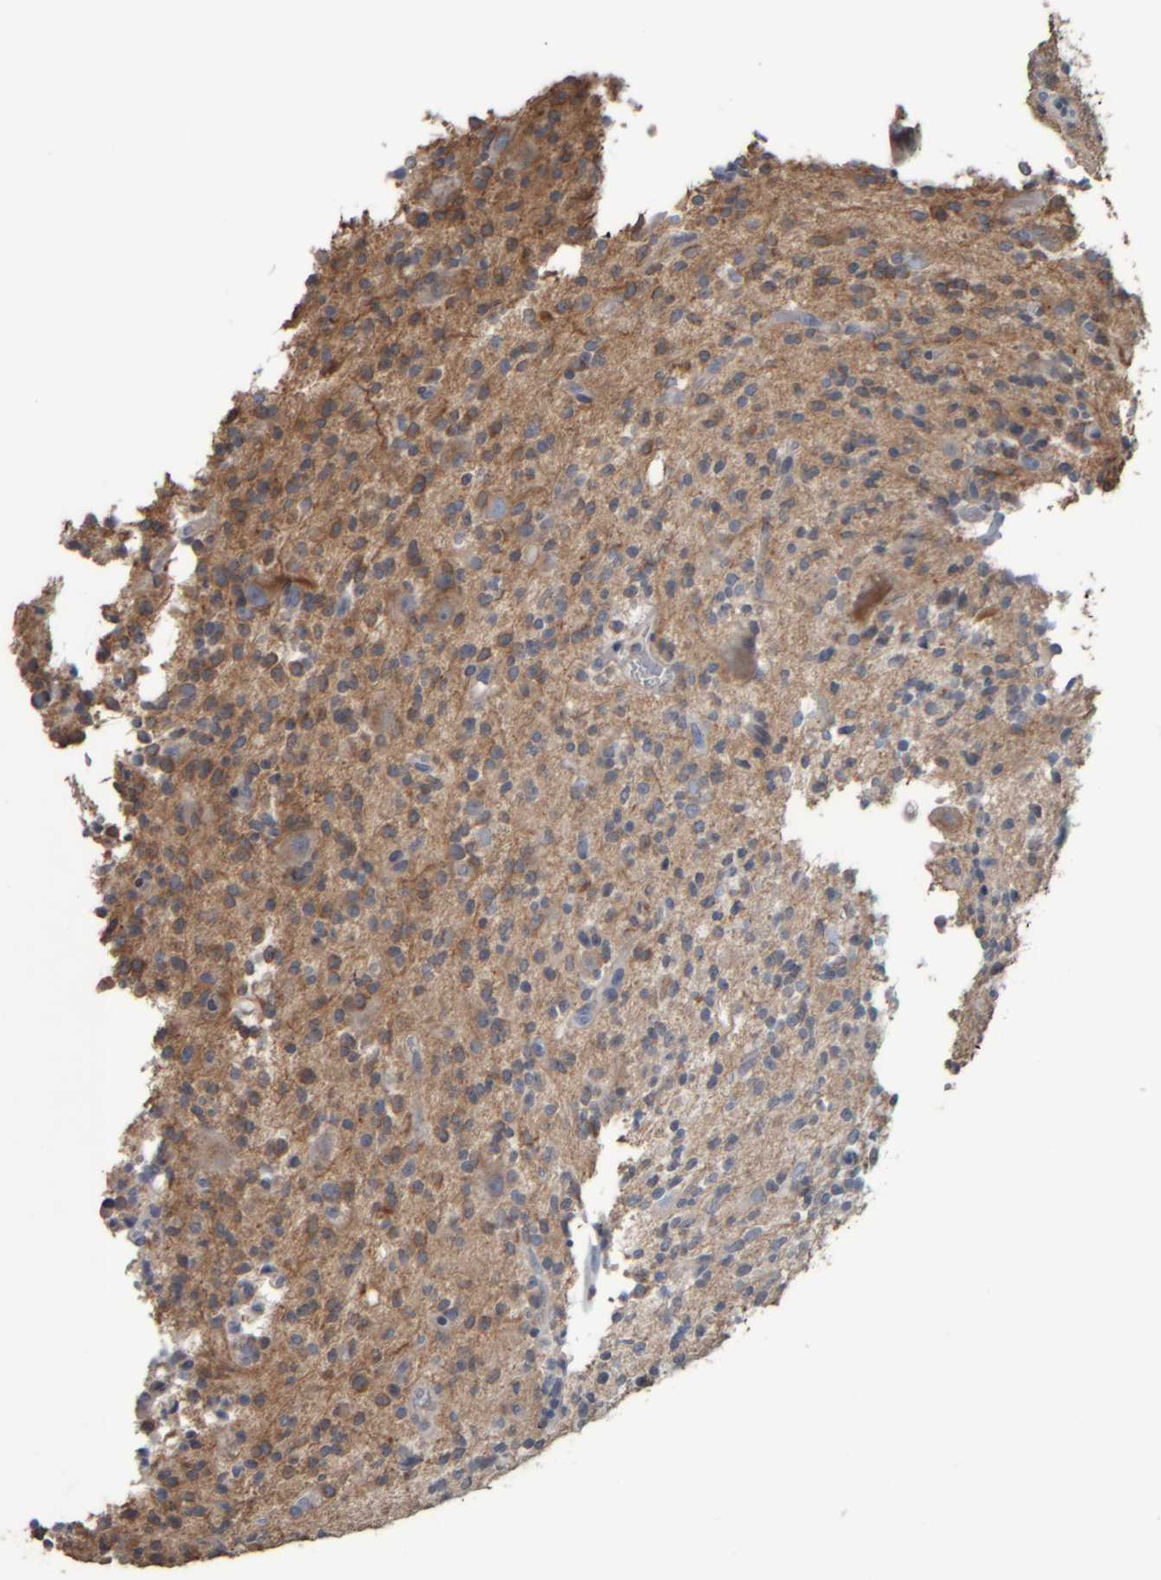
{"staining": {"intensity": "moderate", "quantity": "<25%", "location": "cytoplasmic/membranous"}, "tissue": "glioma", "cell_type": "Tumor cells", "image_type": "cancer", "snomed": [{"axis": "morphology", "description": "Glioma, malignant, High grade"}, {"axis": "topography", "description": "Brain"}], "caption": "There is low levels of moderate cytoplasmic/membranous expression in tumor cells of malignant high-grade glioma, as demonstrated by immunohistochemical staining (brown color).", "gene": "CAVIN4", "patient": {"sex": "male", "age": 34}}